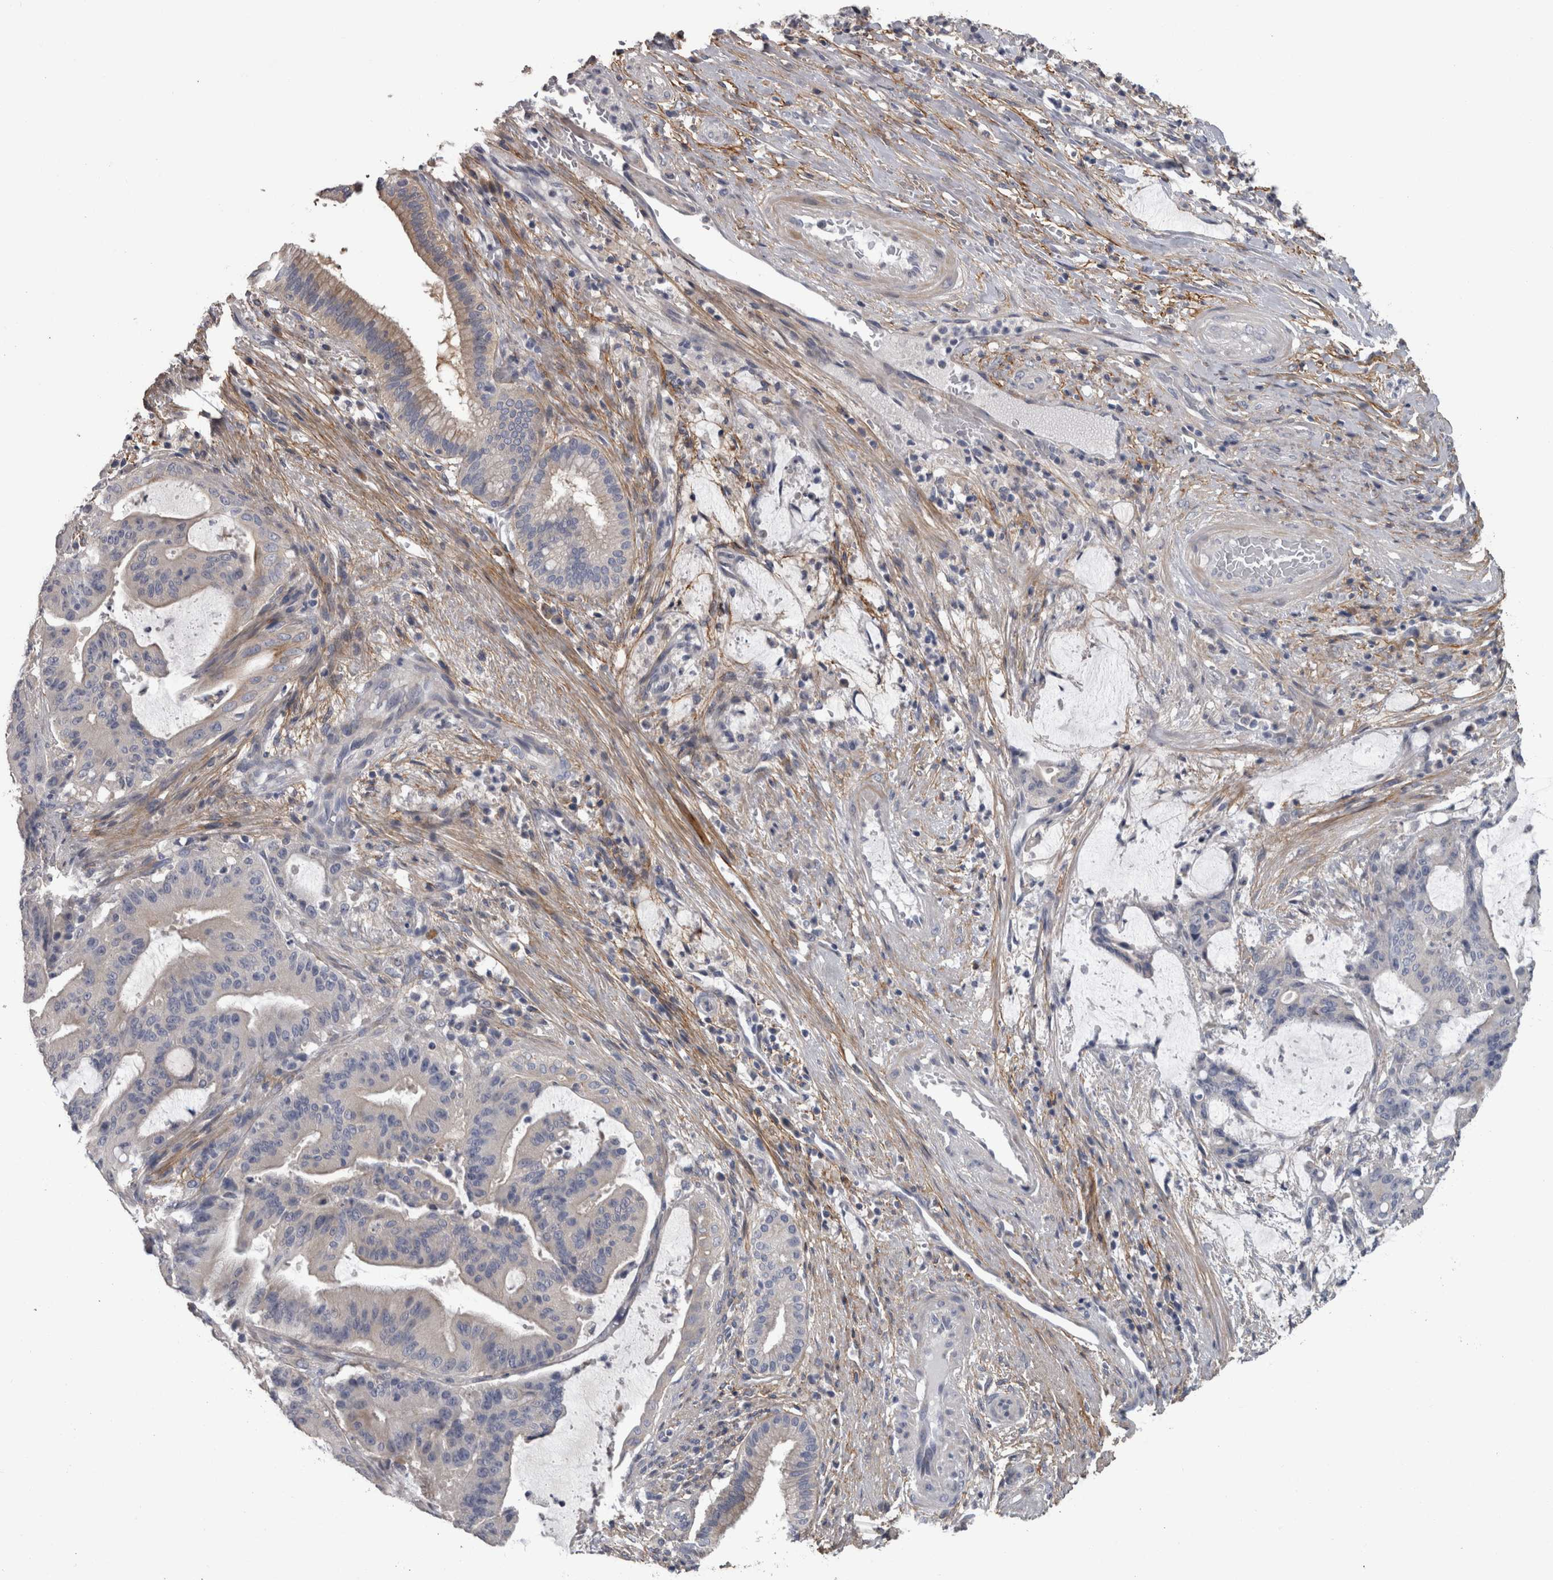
{"staining": {"intensity": "negative", "quantity": "none", "location": "none"}, "tissue": "liver cancer", "cell_type": "Tumor cells", "image_type": "cancer", "snomed": [{"axis": "morphology", "description": "Normal tissue, NOS"}, {"axis": "morphology", "description": "Cholangiocarcinoma"}, {"axis": "topography", "description": "Liver"}, {"axis": "topography", "description": "Peripheral nerve tissue"}], "caption": "IHC of liver cholangiocarcinoma exhibits no positivity in tumor cells.", "gene": "EFEMP2", "patient": {"sex": "female", "age": 73}}